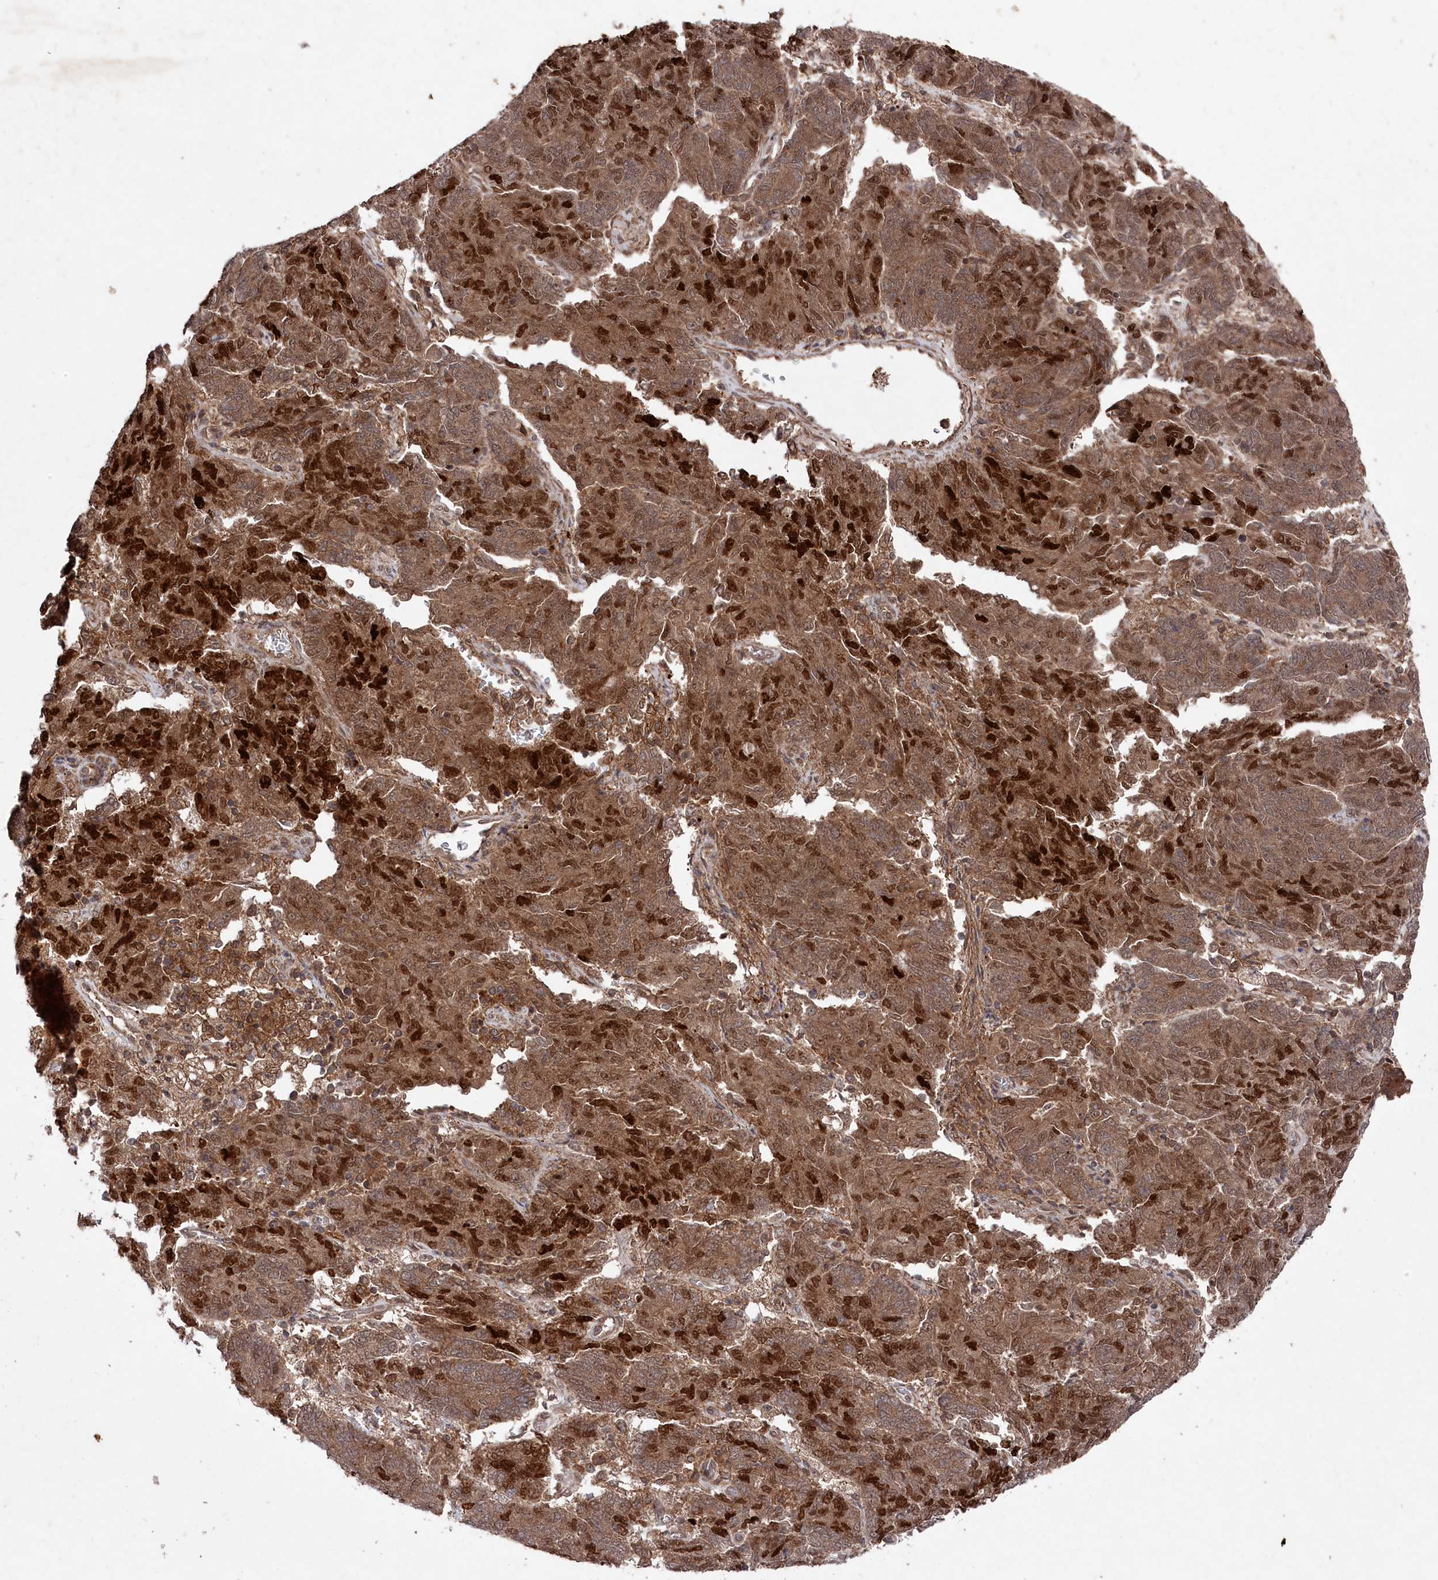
{"staining": {"intensity": "strong", "quantity": ">75%", "location": "cytoplasmic/membranous,nuclear"}, "tissue": "endometrial cancer", "cell_type": "Tumor cells", "image_type": "cancer", "snomed": [{"axis": "morphology", "description": "Adenocarcinoma, NOS"}, {"axis": "topography", "description": "Endometrium"}], "caption": "Protein positivity by immunohistochemistry demonstrates strong cytoplasmic/membranous and nuclear positivity in about >75% of tumor cells in endometrial cancer (adenocarcinoma).", "gene": "BORCS7", "patient": {"sex": "female", "age": 80}}